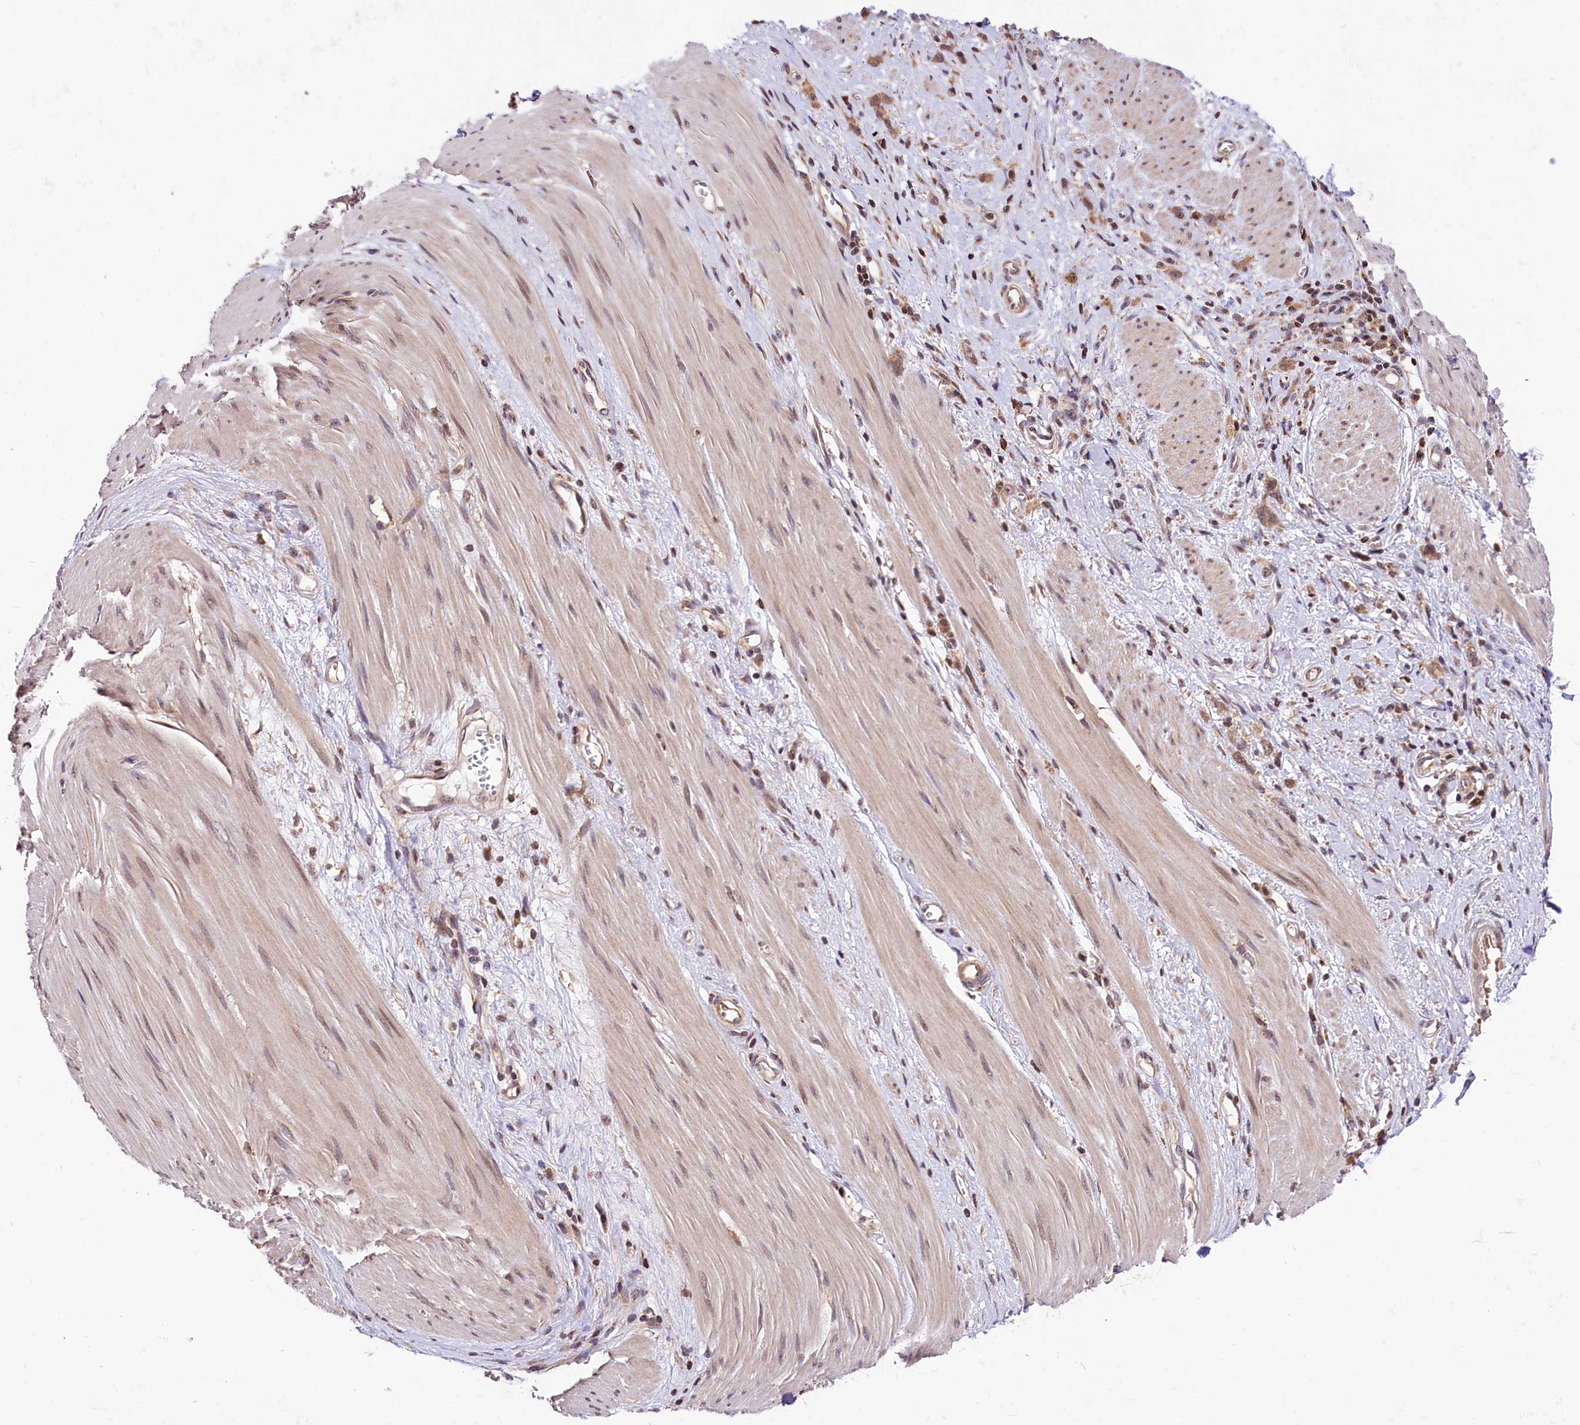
{"staining": {"intensity": "weak", "quantity": ">75%", "location": "cytoplasmic/membranous"}, "tissue": "stomach cancer", "cell_type": "Tumor cells", "image_type": "cancer", "snomed": [{"axis": "morphology", "description": "Adenocarcinoma, NOS"}, {"axis": "topography", "description": "Stomach"}], "caption": "Adenocarcinoma (stomach) stained for a protein shows weak cytoplasmic/membranous positivity in tumor cells.", "gene": "CHORDC1", "patient": {"sex": "female", "age": 76}}